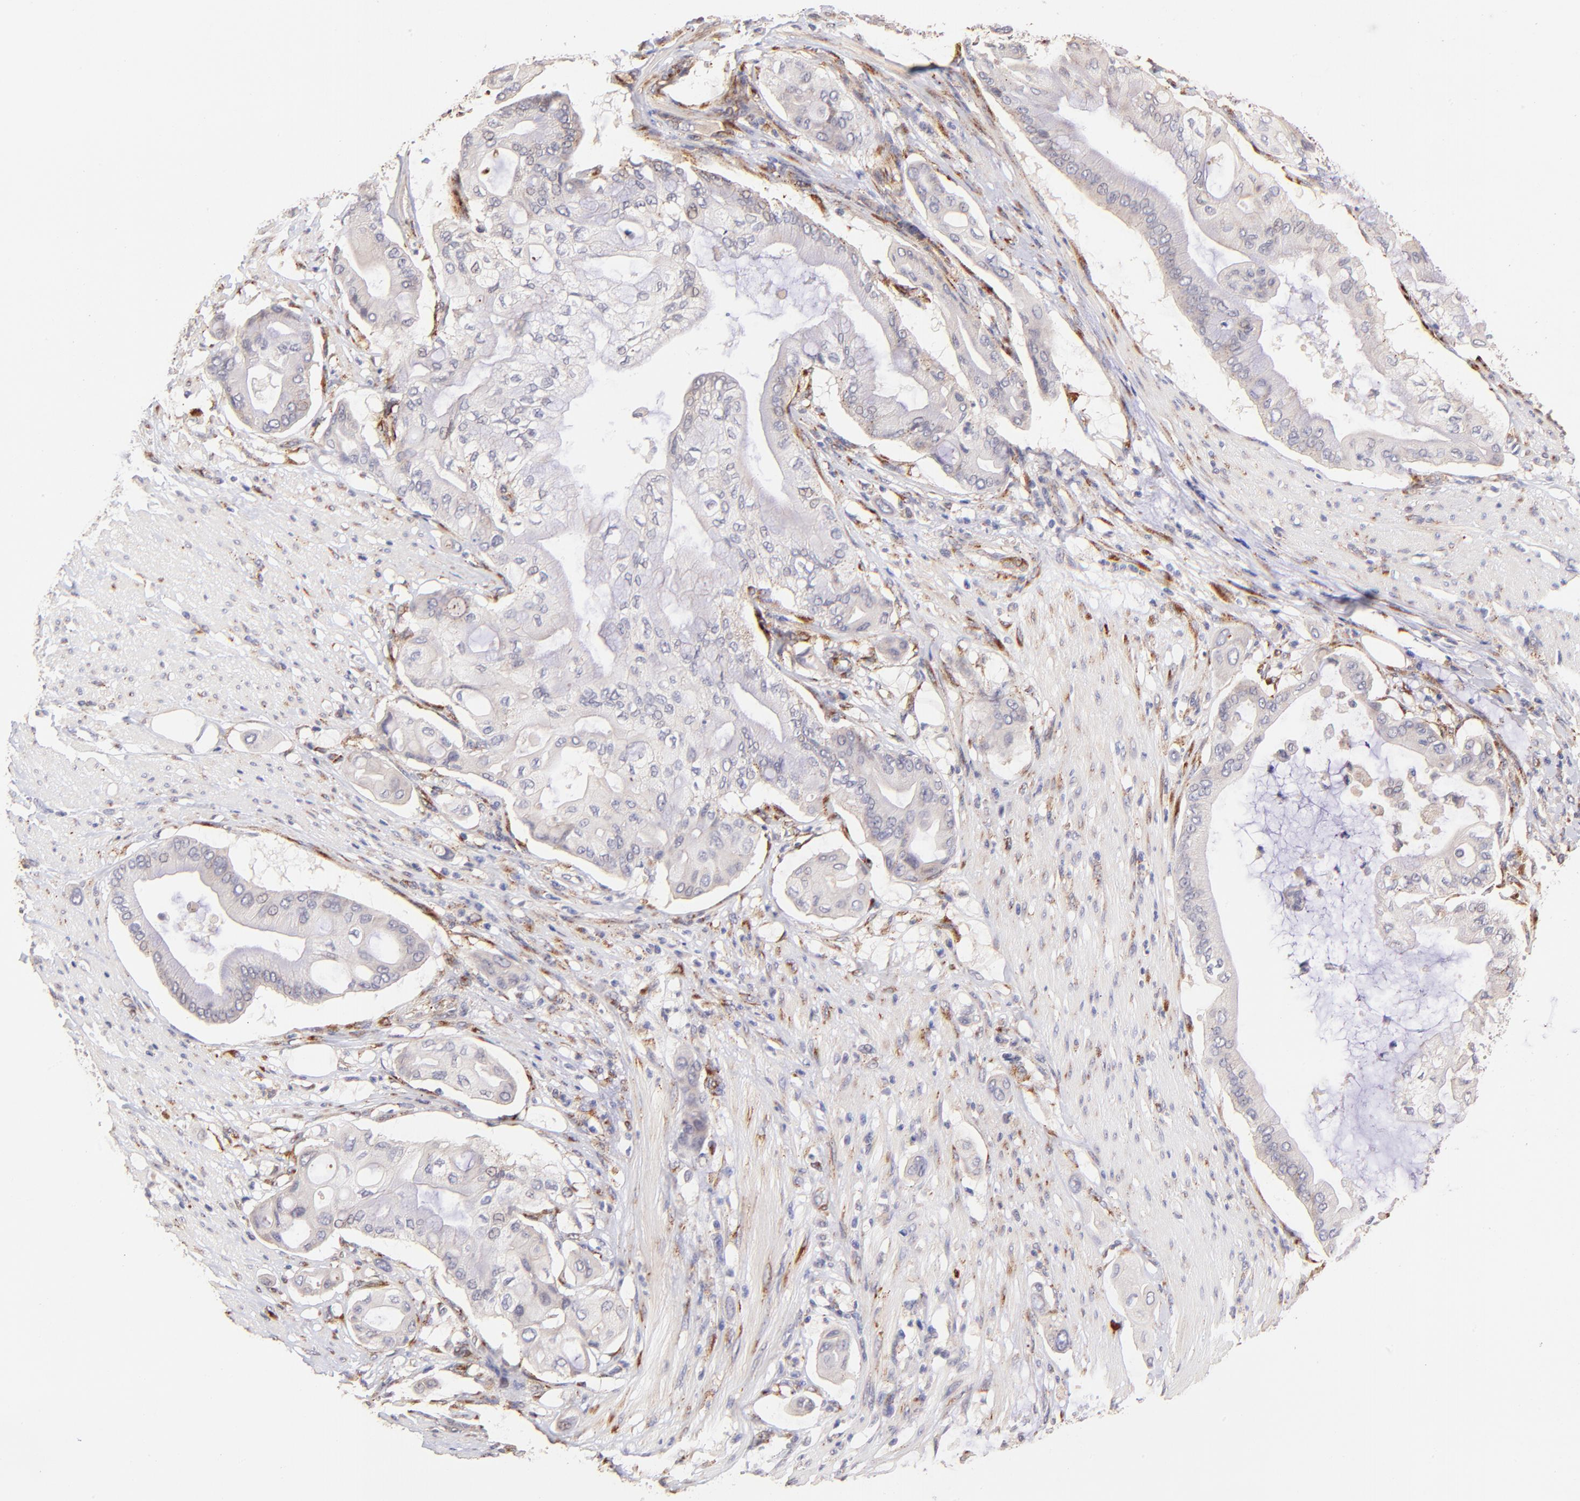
{"staining": {"intensity": "negative", "quantity": "none", "location": "none"}, "tissue": "pancreatic cancer", "cell_type": "Tumor cells", "image_type": "cancer", "snomed": [{"axis": "morphology", "description": "Adenocarcinoma, NOS"}, {"axis": "morphology", "description": "Adenocarcinoma, metastatic, NOS"}, {"axis": "topography", "description": "Lymph node"}, {"axis": "topography", "description": "Pancreas"}, {"axis": "topography", "description": "Duodenum"}], "caption": "An immunohistochemistry histopathology image of pancreatic cancer (adenocarcinoma) is shown. There is no staining in tumor cells of pancreatic cancer (adenocarcinoma). (IHC, brightfield microscopy, high magnification).", "gene": "SPARC", "patient": {"sex": "female", "age": 64}}